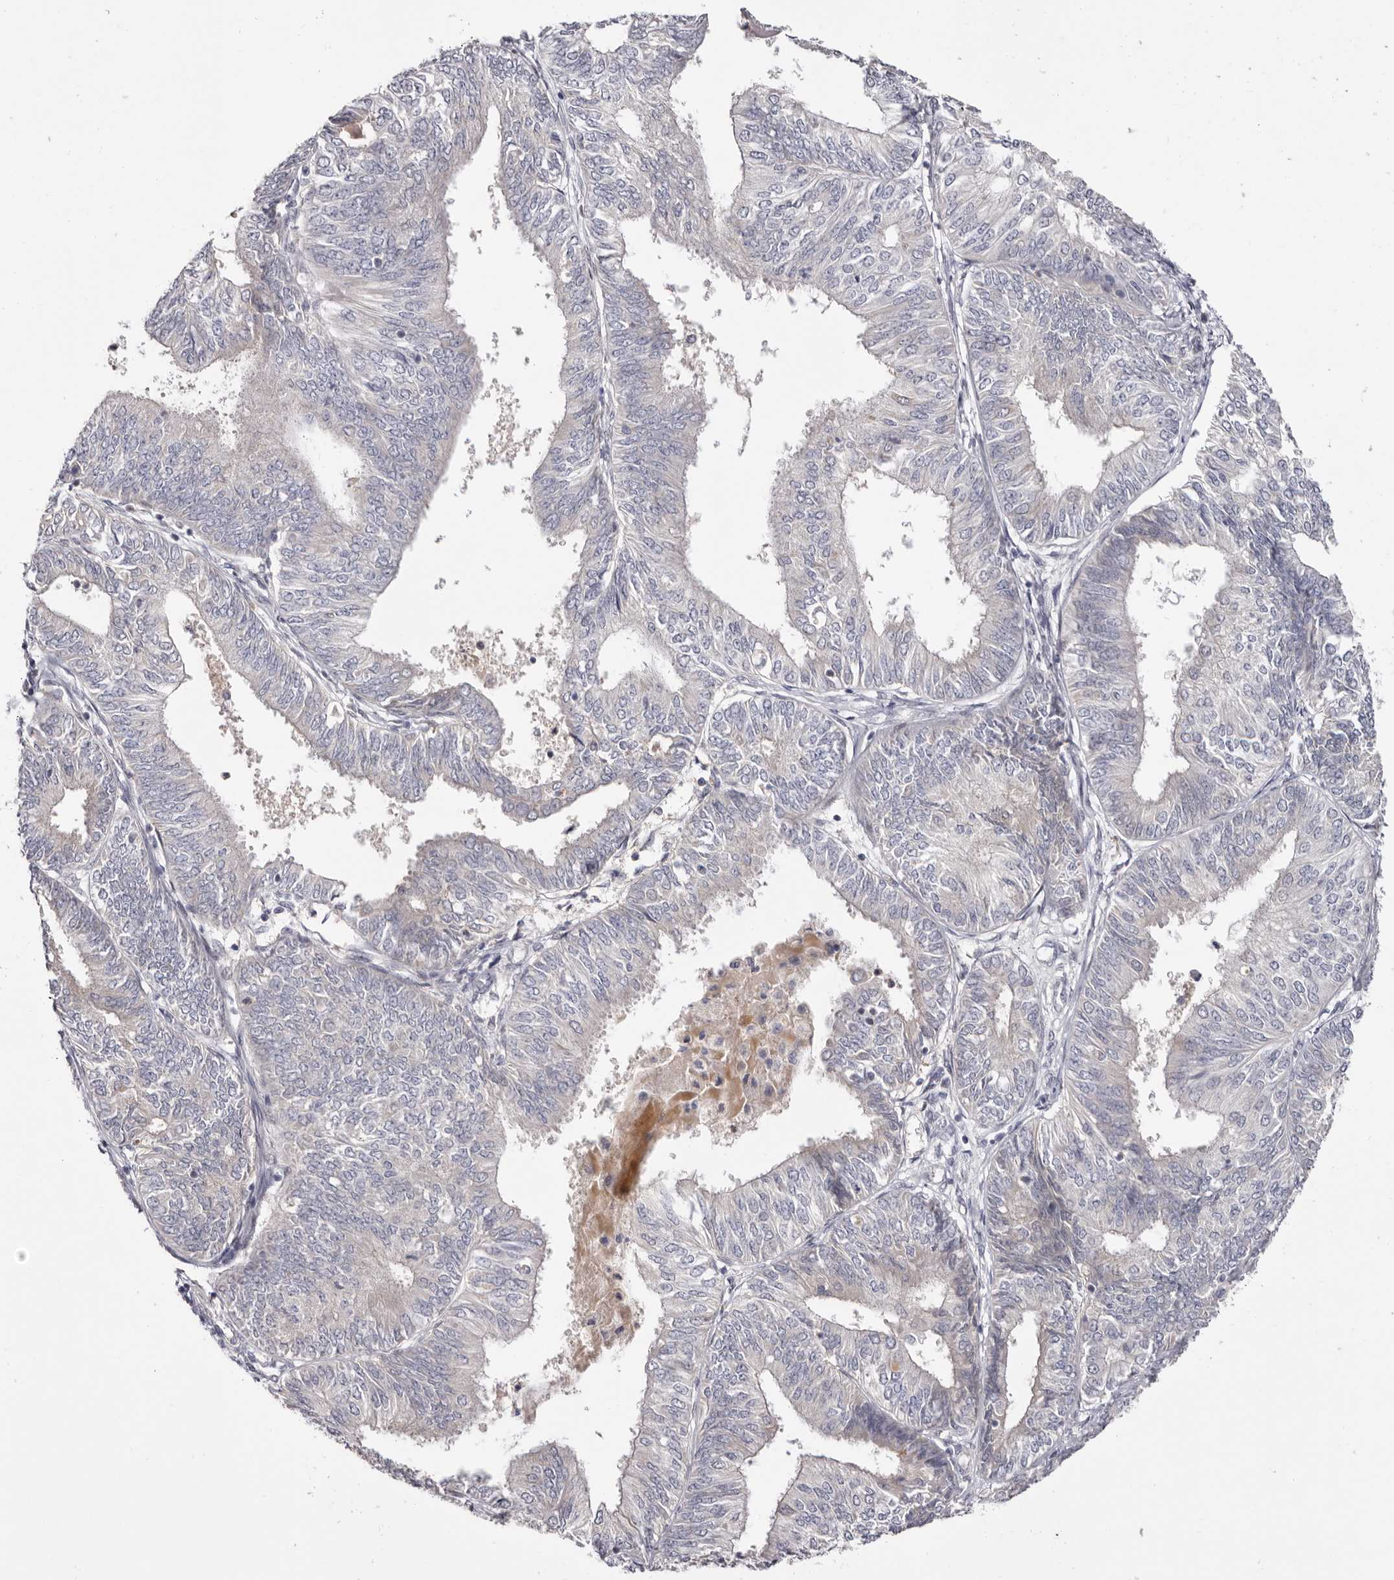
{"staining": {"intensity": "negative", "quantity": "none", "location": "none"}, "tissue": "endometrial cancer", "cell_type": "Tumor cells", "image_type": "cancer", "snomed": [{"axis": "morphology", "description": "Adenocarcinoma, NOS"}, {"axis": "topography", "description": "Endometrium"}], "caption": "This is an immunohistochemistry (IHC) photomicrograph of human adenocarcinoma (endometrial). There is no staining in tumor cells.", "gene": "LMLN", "patient": {"sex": "female", "age": 58}}